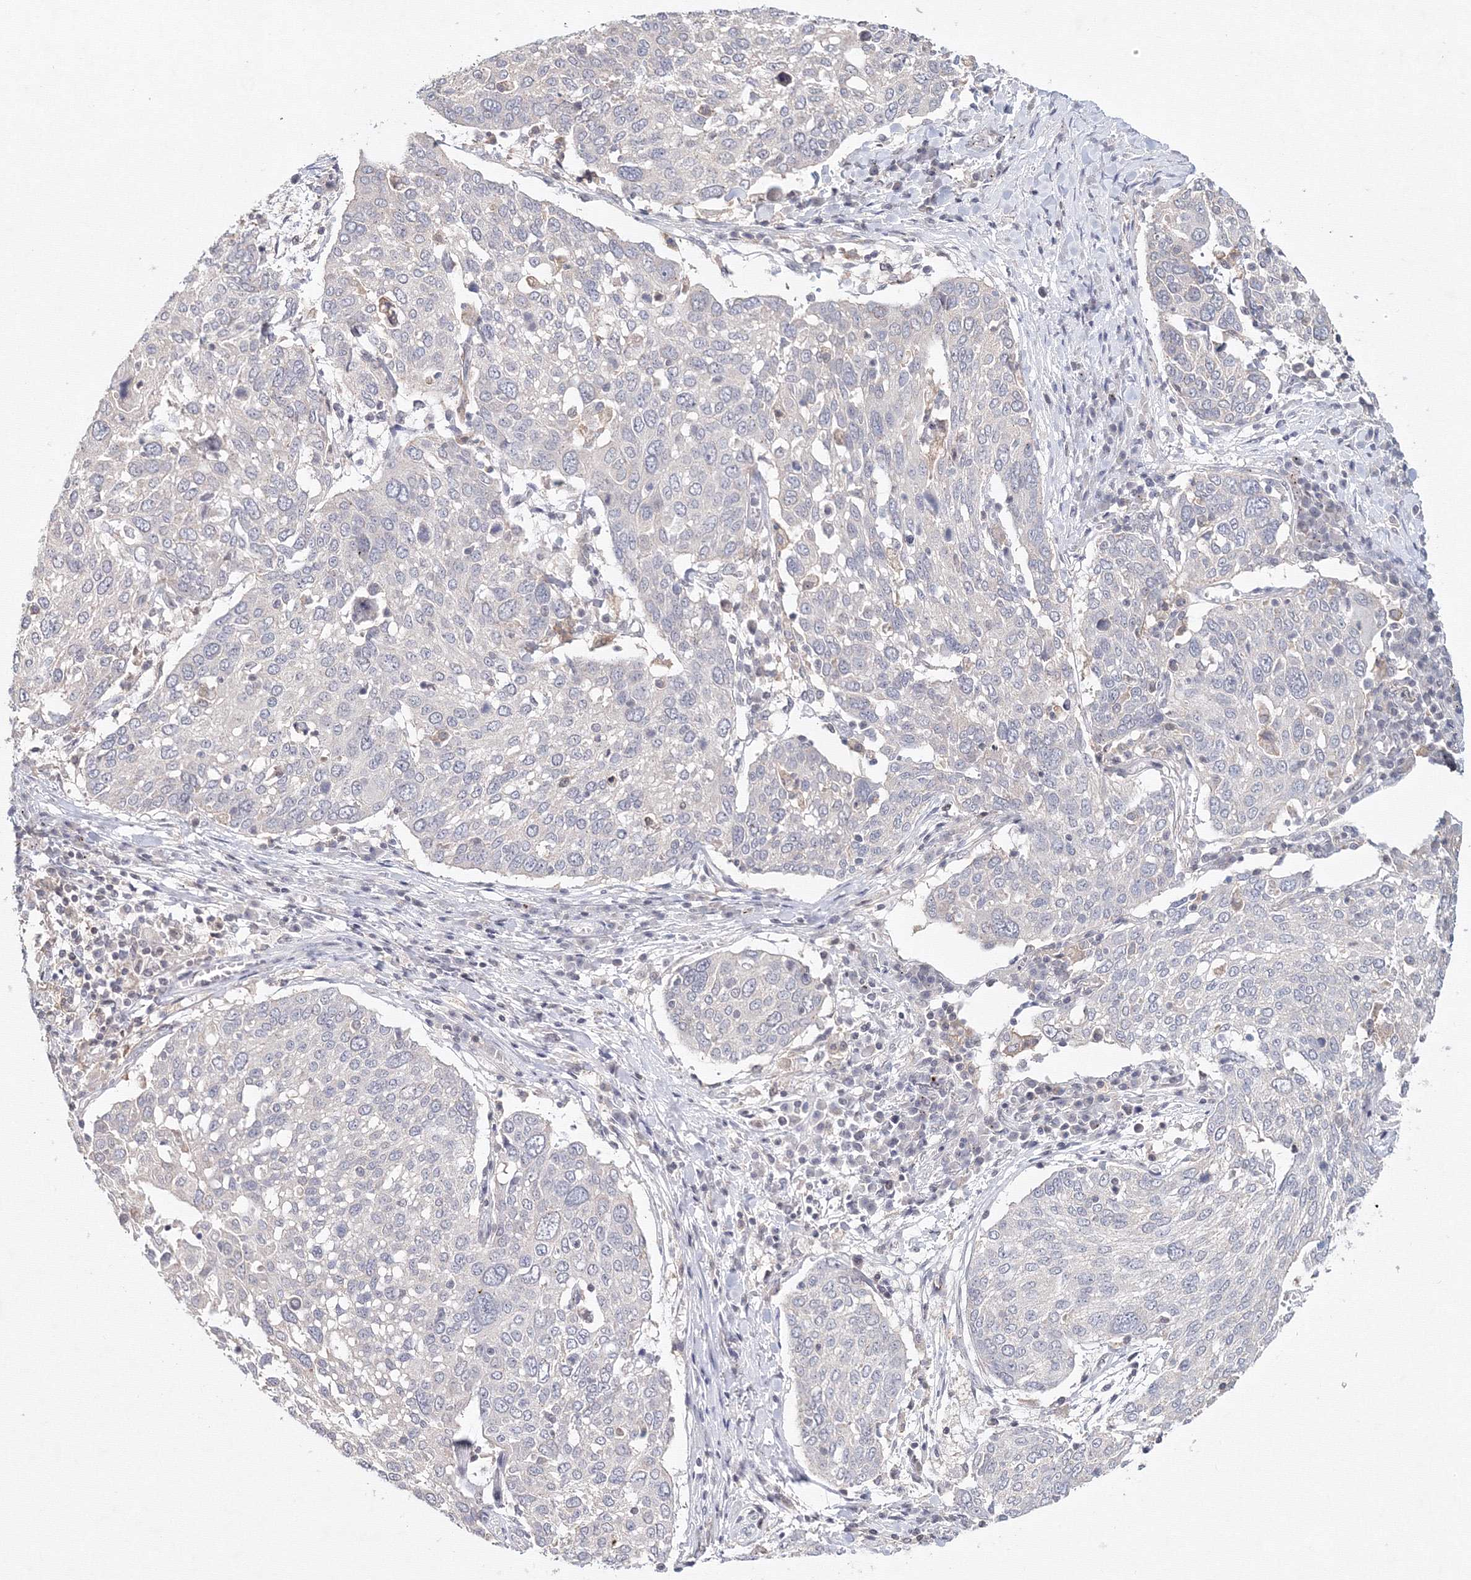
{"staining": {"intensity": "negative", "quantity": "none", "location": "none"}, "tissue": "lung cancer", "cell_type": "Tumor cells", "image_type": "cancer", "snomed": [{"axis": "morphology", "description": "Squamous cell carcinoma, NOS"}, {"axis": "topography", "description": "Lung"}], "caption": "Tumor cells are negative for brown protein staining in squamous cell carcinoma (lung).", "gene": "SLC7A7", "patient": {"sex": "male", "age": 65}}